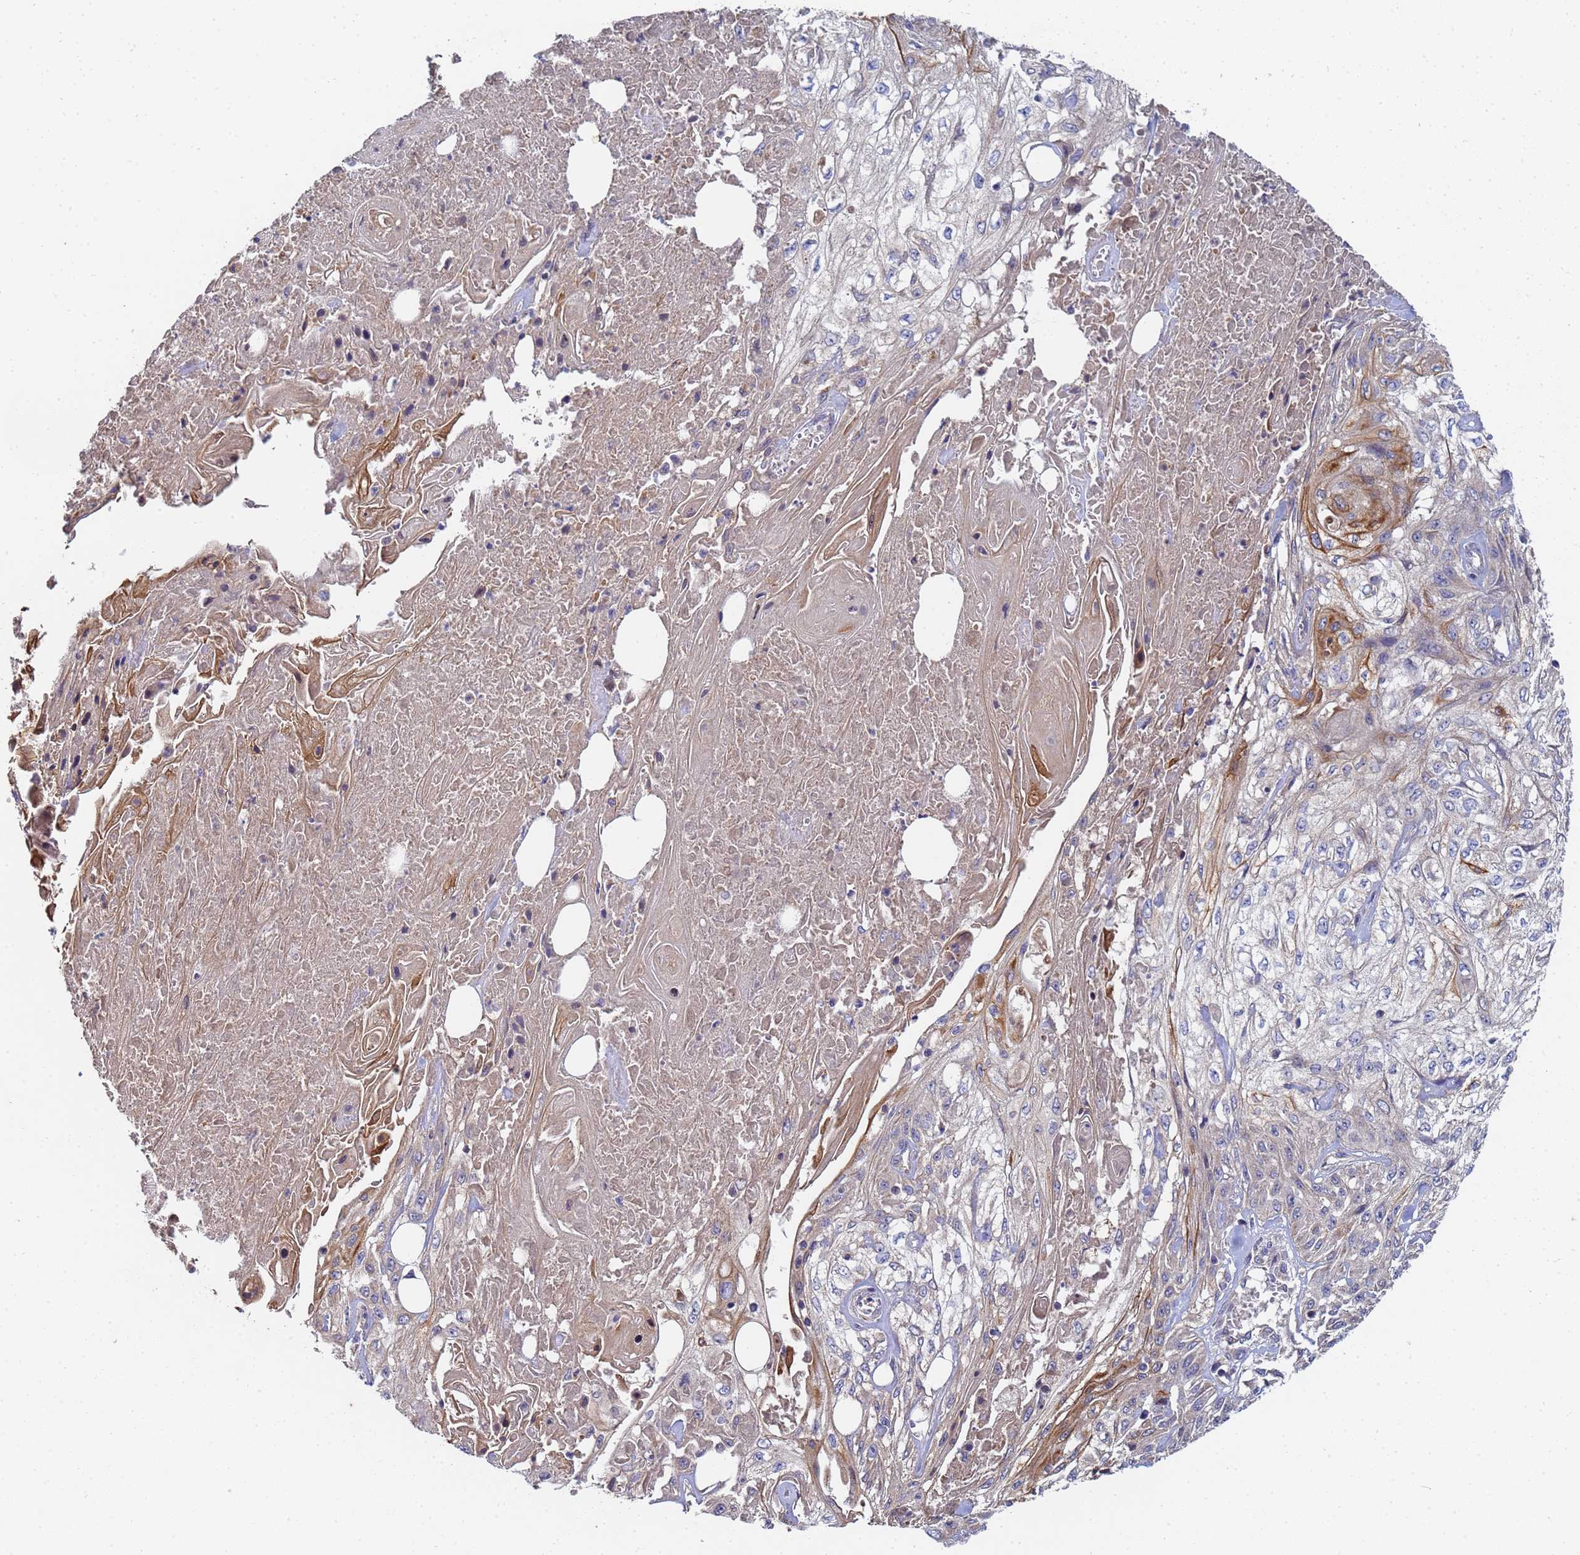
{"staining": {"intensity": "moderate", "quantity": "<25%", "location": "cytoplasmic/membranous"}, "tissue": "skin cancer", "cell_type": "Tumor cells", "image_type": "cancer", "snomed": [{"axis": "morphology", "description": "Squamous cell carcinoma, NOS"}, {"axis": "morphology", "description": "Squamous cell carcinoma, metastatic, NOS"}, {"axis": "topography", "description": "Skin"}, {"axis": "topography", "description": "Lymph node"}], "caption": "Immunohistochemistry histopathology image of skin cancer (metastatic squamous cell carcinoma) stained for a protein (brown), which reveals low levels of moderate cytoplasmic/membranous positivity in about <25% of tumor cells.", "gene": "C5orf34", "patient": {"sex": "male", "age": 75}}